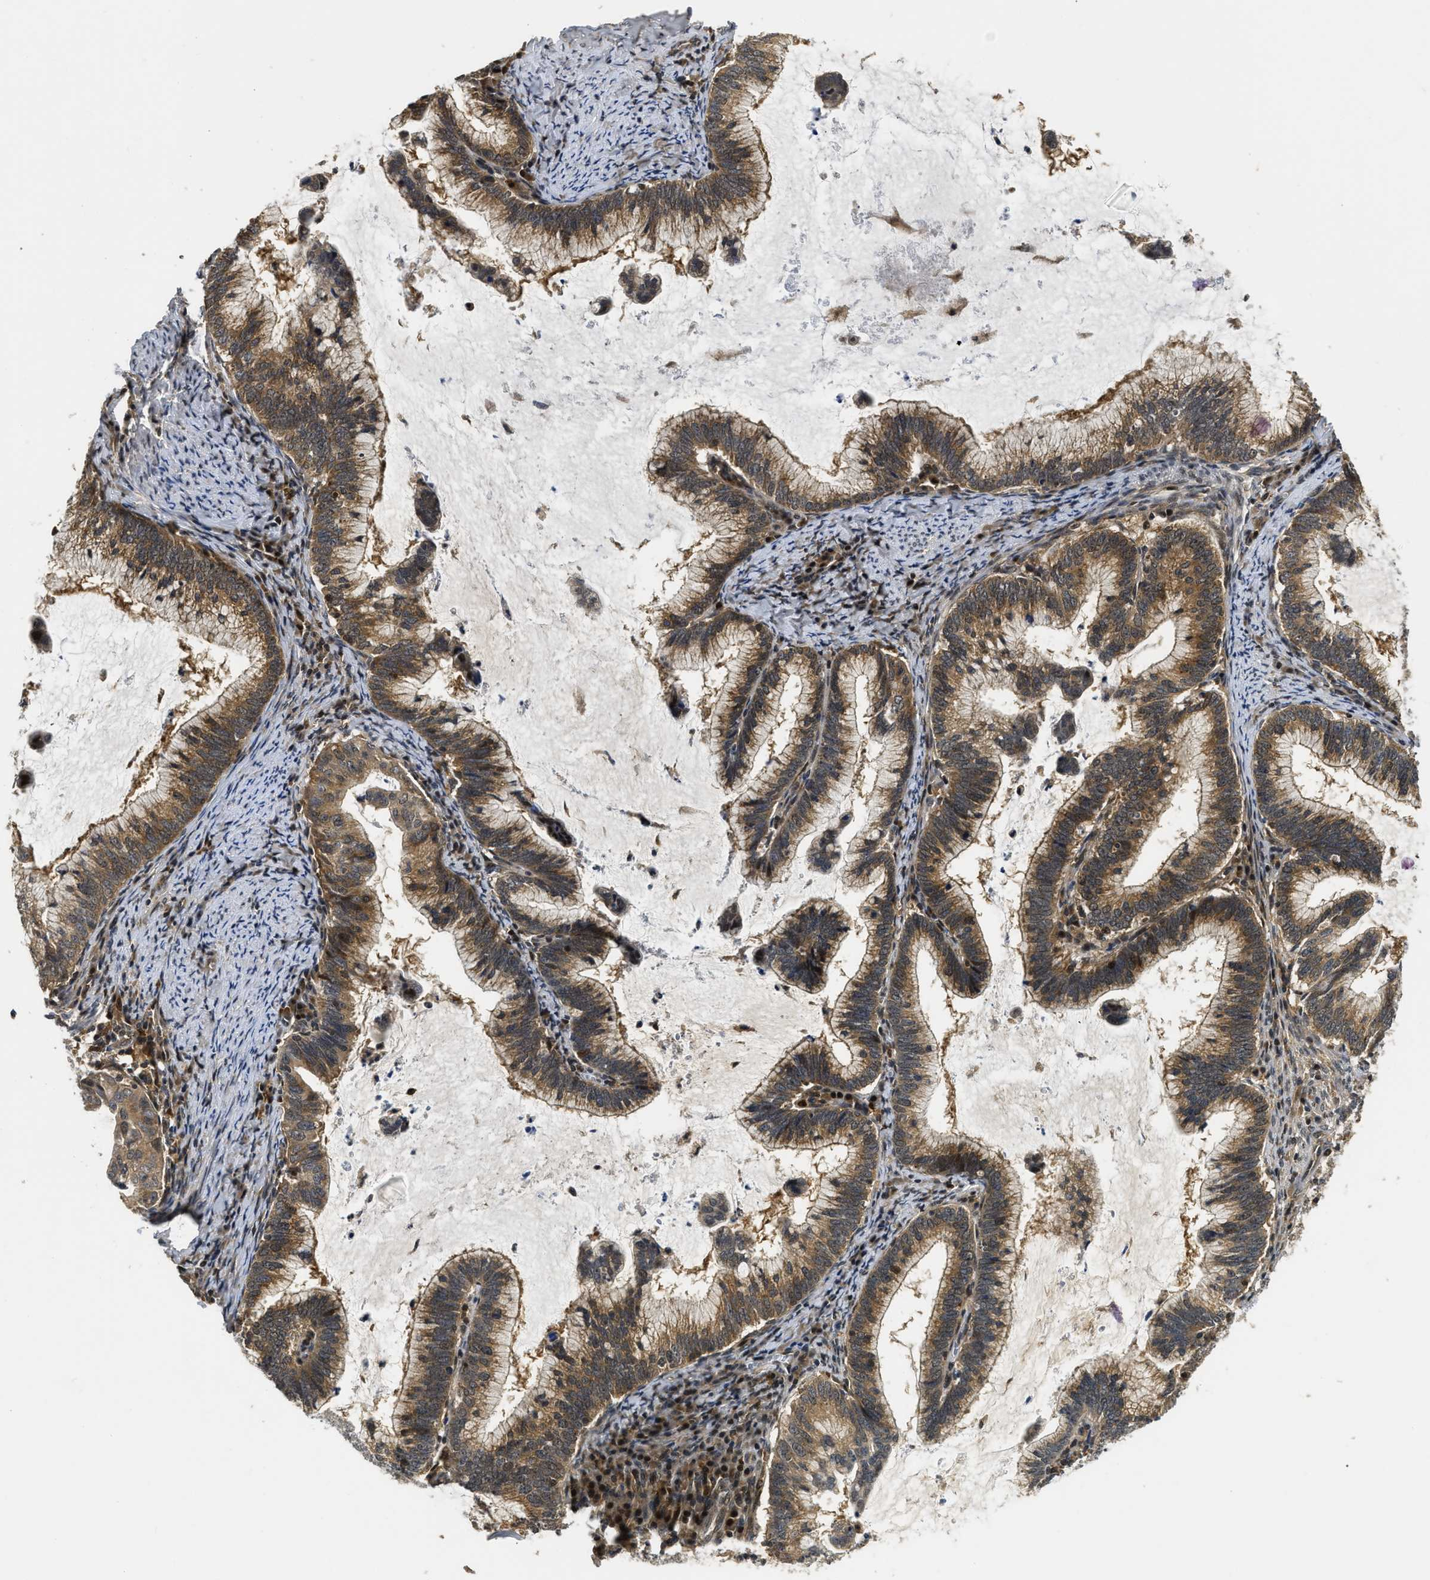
{"staining": {"intensity": "moderate", "quantity": ">75%", "location": "cytoplasmic/membranous"}, "tissue": "cervical cancer", "cell_type": "Tumor cells", "image_type": "cancer", "snomed": [{"axis": "morphology", "description": "Adenocarcinoma, NOS"}, {"axis": "topography", "description": "Cervix"}], "caption": "The photomicrograph demonstrates immunohistochemical staining of cervical adenocarcinoma. There is moderate cytoplasmic/membranous positivity is present in about >75% of tumor cells. The staining was performed using DAB to visualize the protein expression in brown, while the nuclei were stained in blue with hematoxylin (Magnification: 20x).", "gene": "ADSL", "patient": {"sex": "female", "age": 36}}